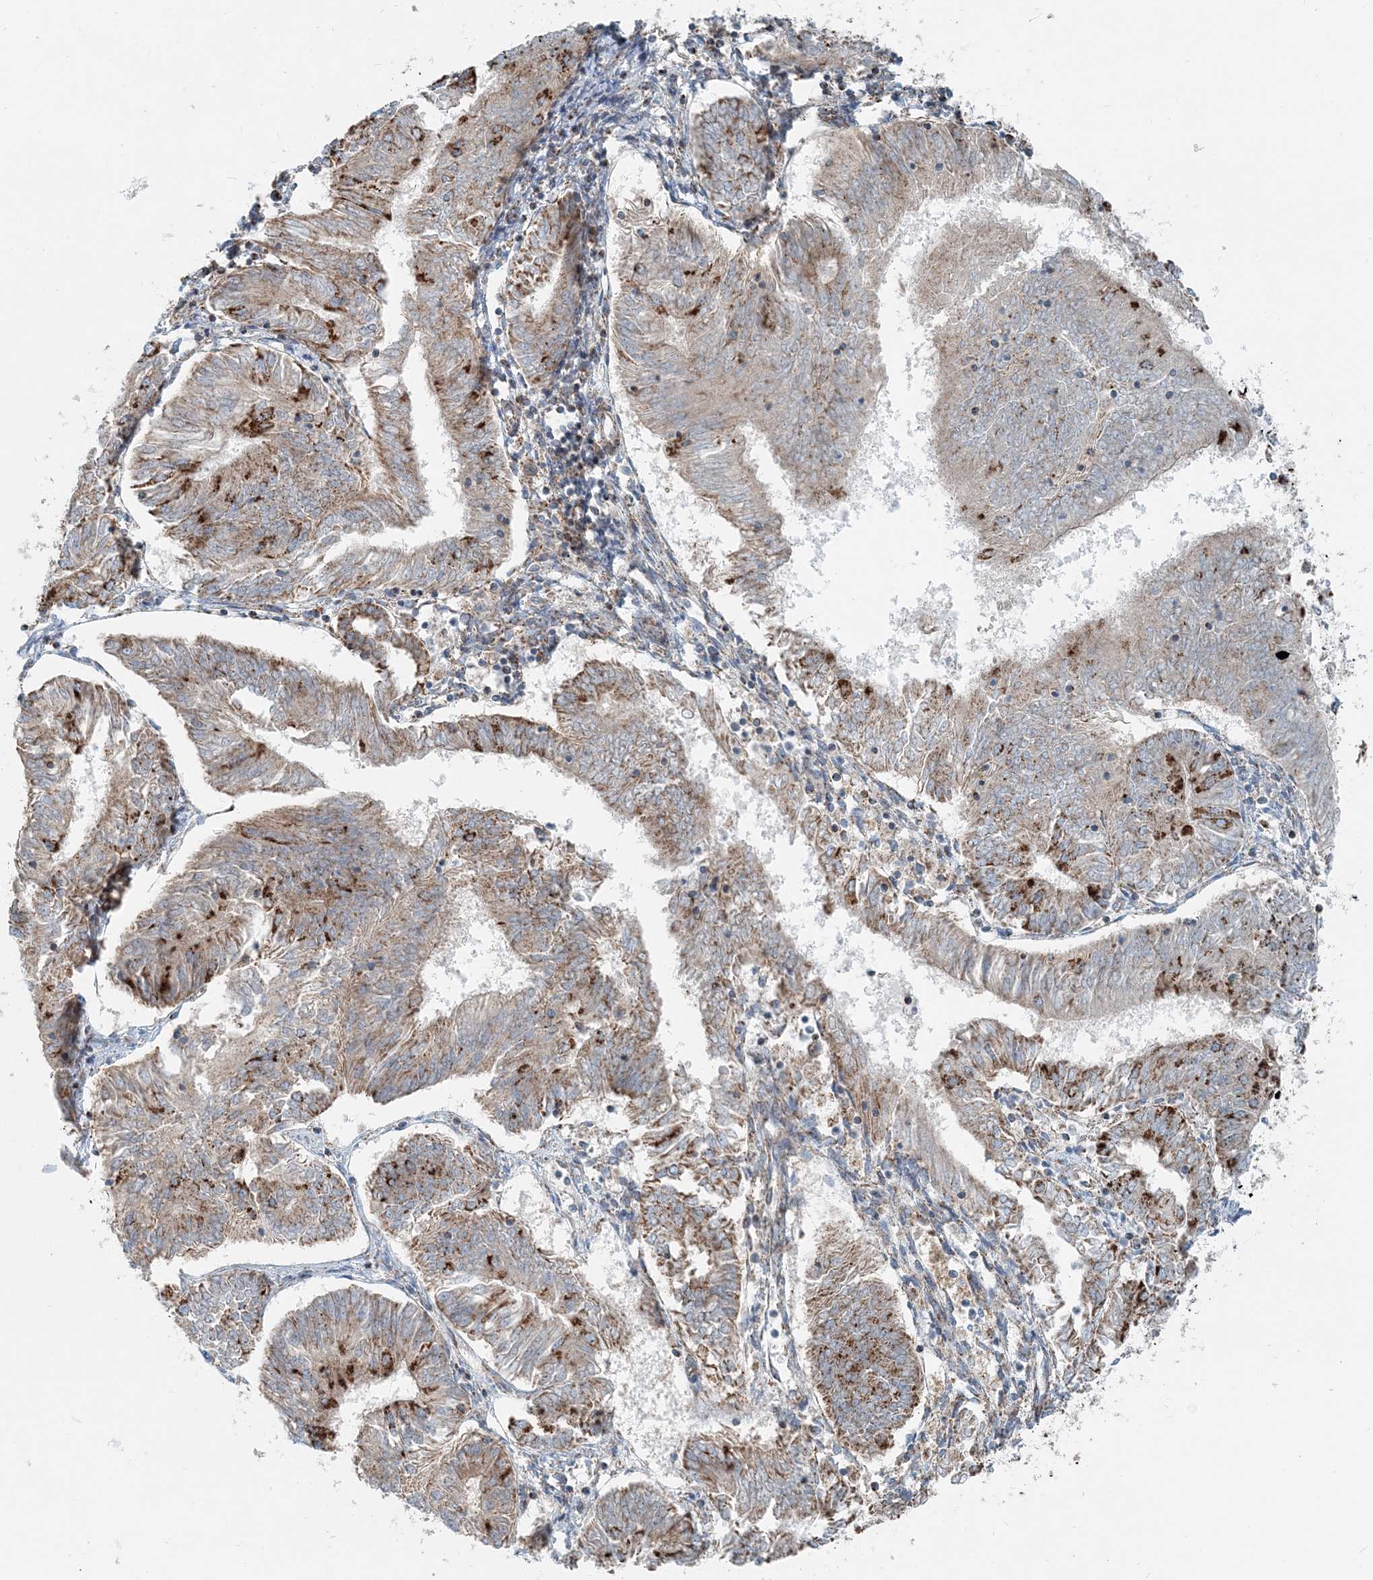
{"staining": {"intensity": "strong", "quantity": "<25%", "location": "cytoplasmic/membranous"}, "tissue": "endometrial cancer", "cell_type": "Tumor cells", "image_type": "cancer", "snomed": [{"axis": "morphology", "description": "Adenocarcinoma, NOS"}, {"axis": "topography", "description": "Endometrium"}], "caption": "Endometrial adenocarcinoma was stained to show a protein in brown. There is medium levels of strong cytoplasmic/membranous positivity in approximately <25% of tumor cells.", "gene": "INTU", "patient": {"sex": "female", "age": 58}}